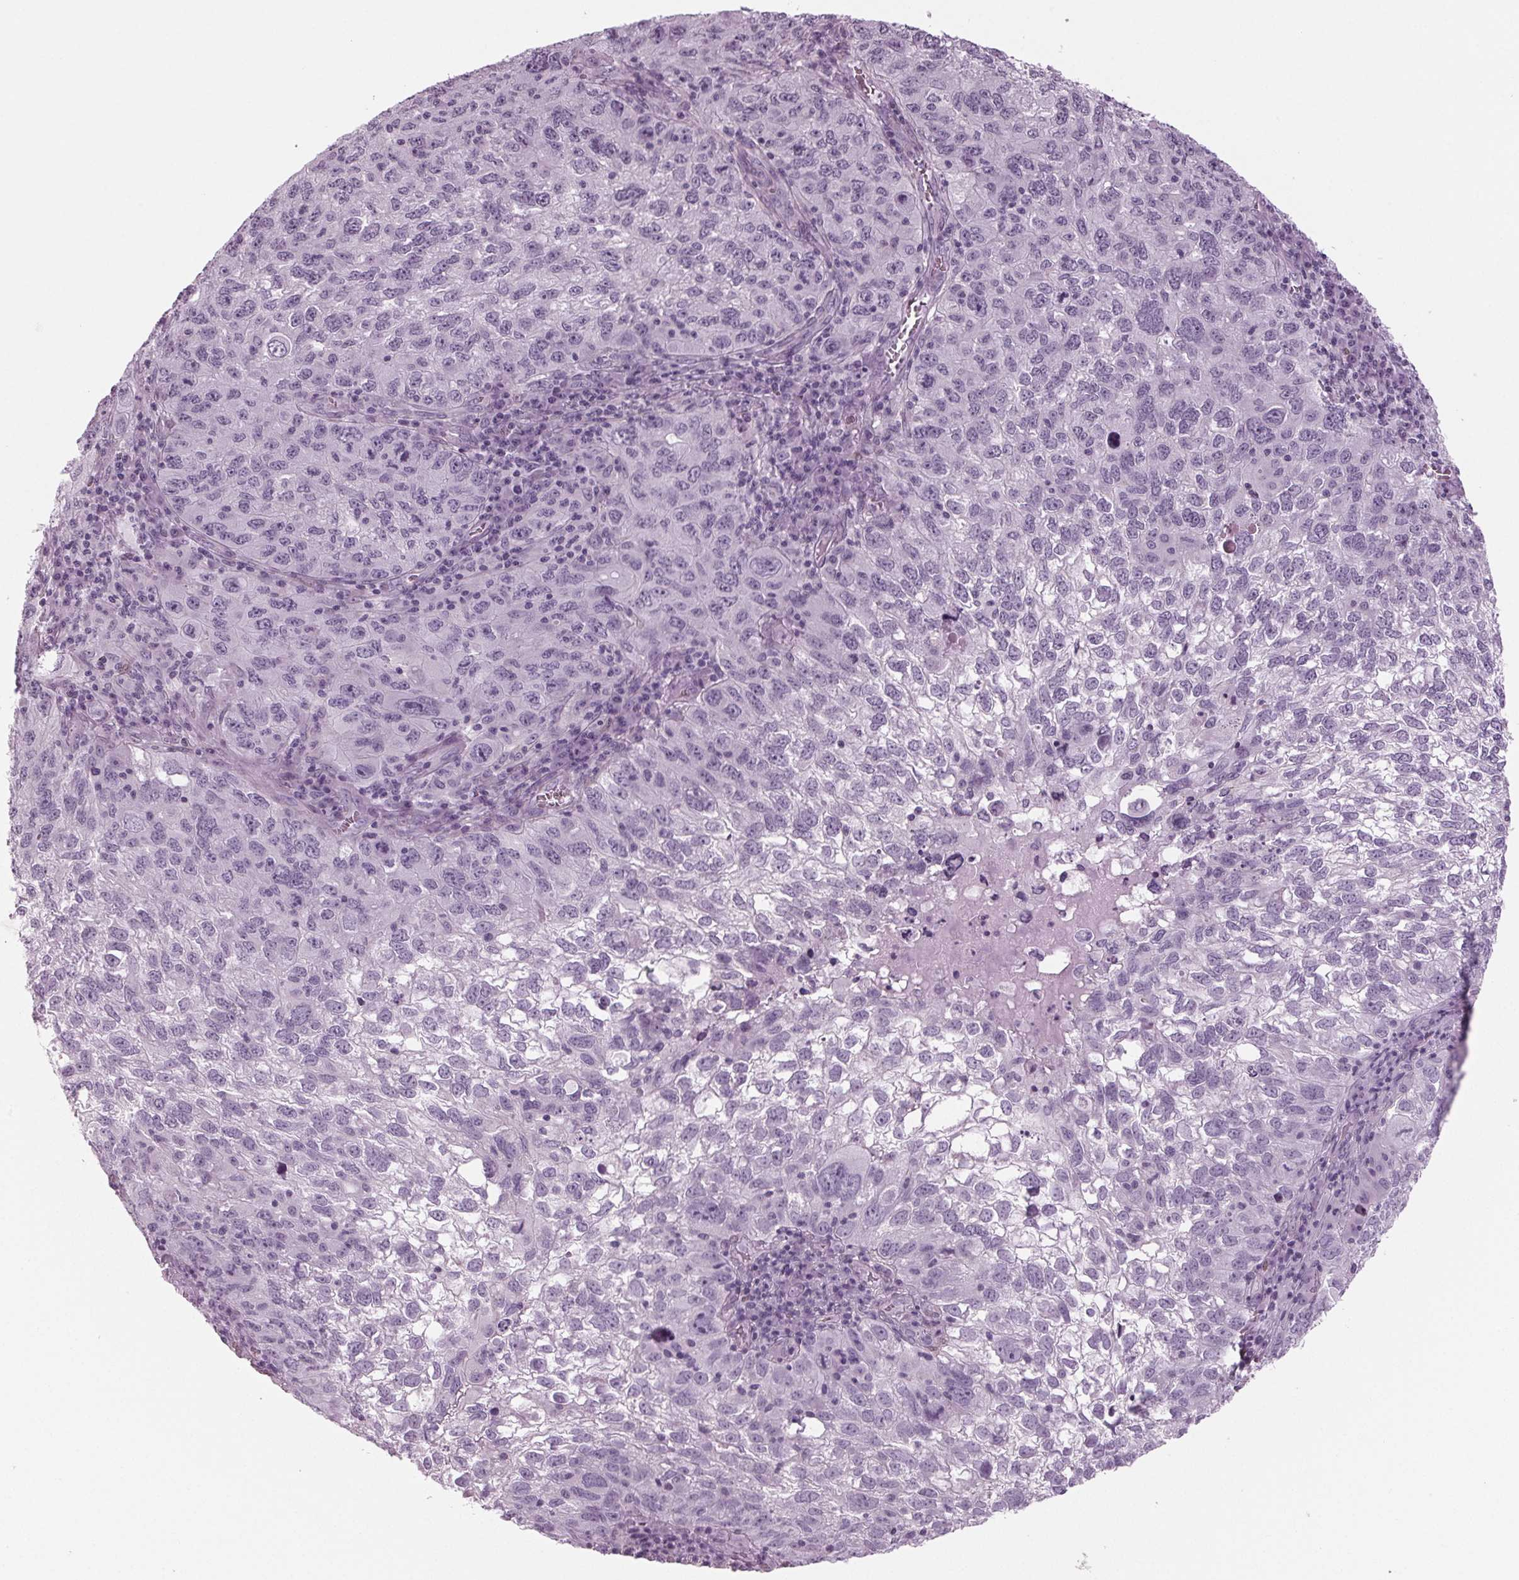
{"staining": {"intensity": "negative", "quantity": "none", "location": "none"}, "tissue": "cervical cancer", "cell_type": "Tumor cells", "image_type": "cancer", "snomed": [{"axis": "morphology", "description": "Squamous cell carcinoma, NOS"}, {"axis": "topography", "description": "Cervix"}], "caption": "Immunohistochemistry (IHC) micrograph of neoplastic tissue: cervical squamous cell carcinoma stained with DAB (3,3'-diaminobenzidine) shows no significant protein staining in tumor cells. (Stains: DAB immunohistochemistry (IHC) with hematoxylin counter stain, Microscopy: brightfield microscopy at high magnification).", "gene": "BHLHE22", "patient": {"sex": "female", "age": 55}}